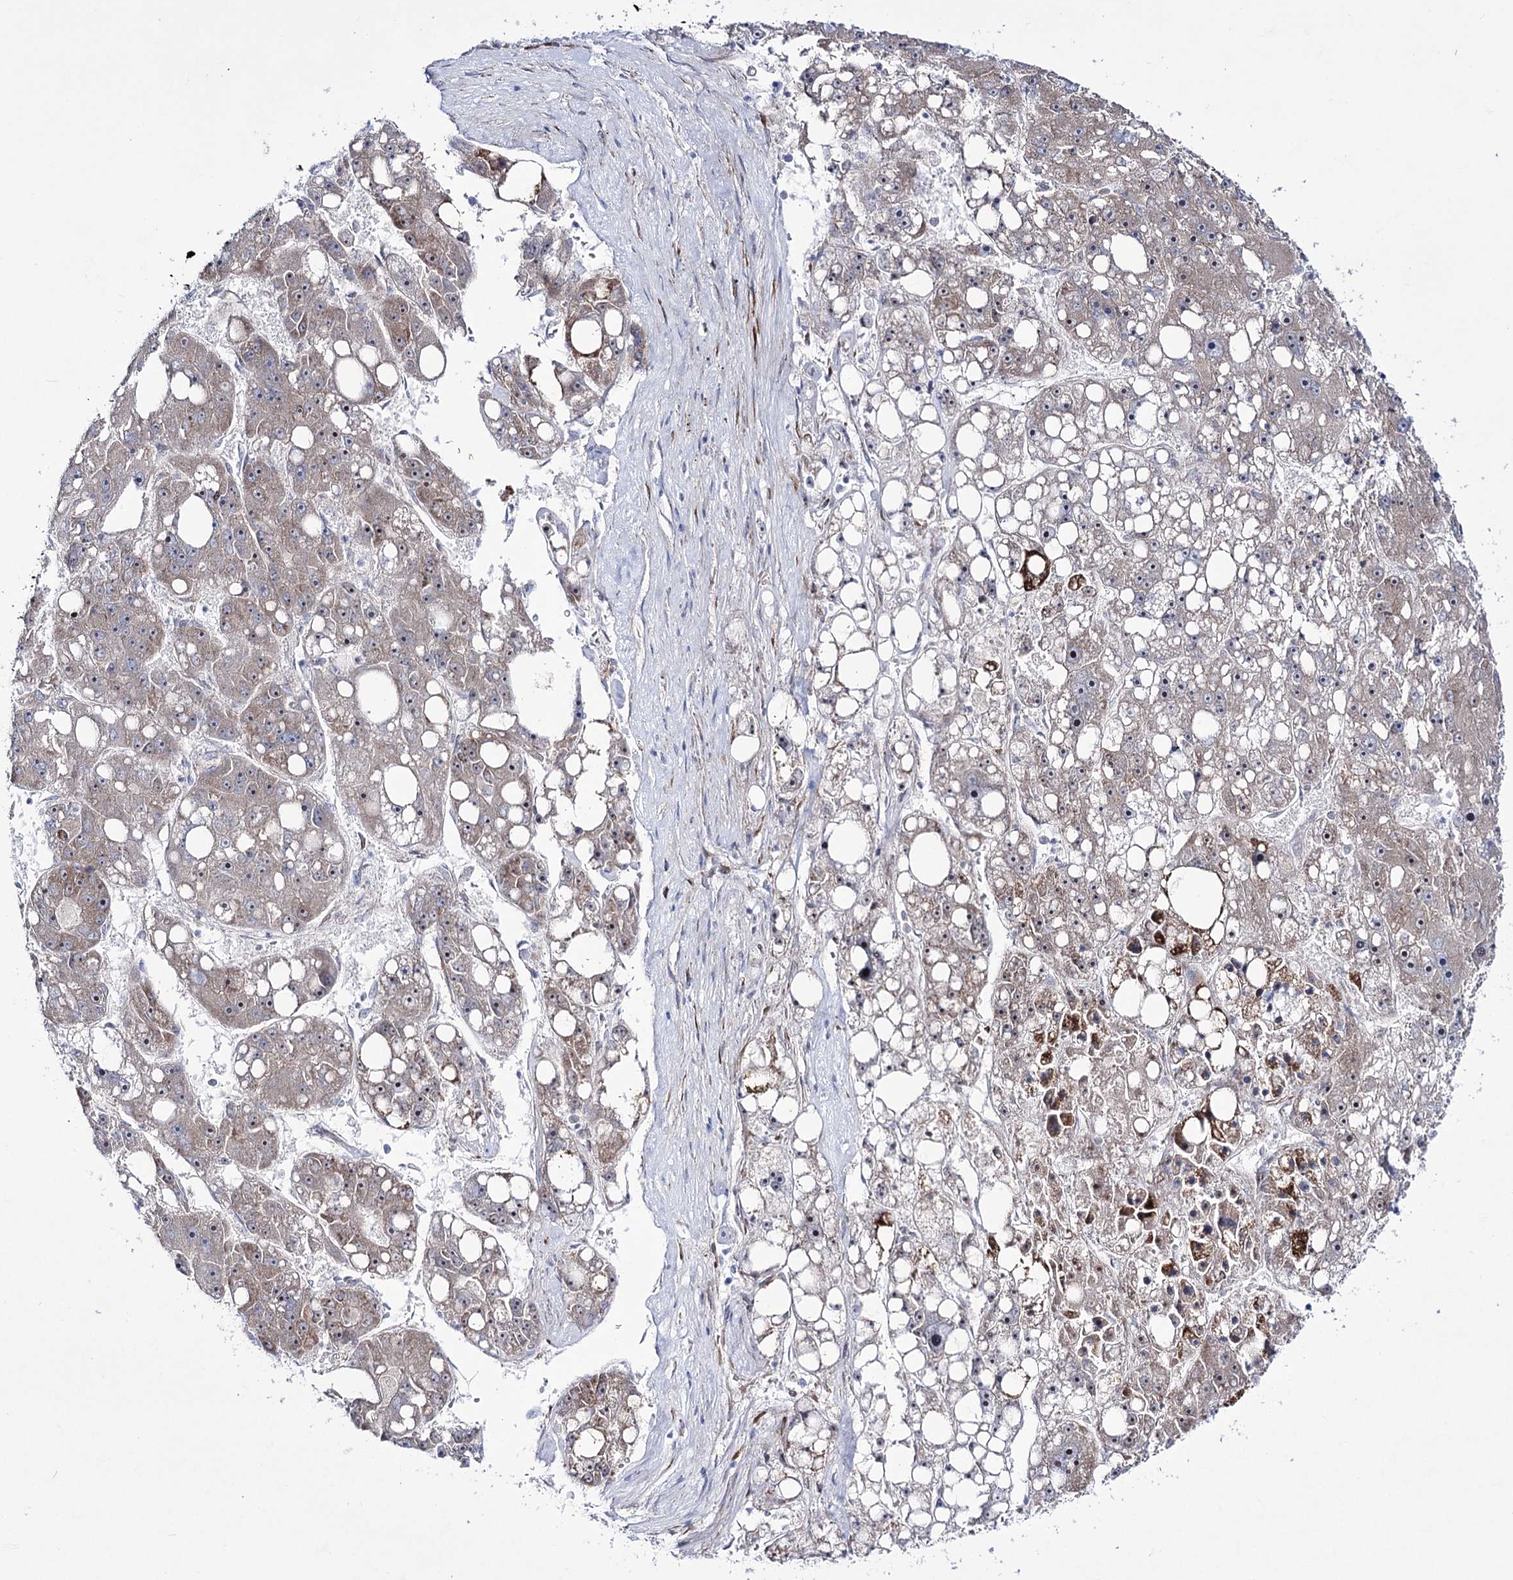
{"staining": {"intensity": "moderate", "quantity": "25%-75%", "location": "cytoplasmic/membranous,nuclear"}, "tissue": "liver cancer", "cell_type": "Tumor cells", "image_type": "cancer", "snomed": [{"axis": "morphology", "description": "Carcinoma, Hepatocellular, NOS"}, {"axis": "topography", "description": "Liver"}], "caption": "Immunohistochemical staining of human liver hepatocellular carcinoma displays moderate cytoplasmic/membranous and nuclear protein staining in about 25%-75% of tumor cells.", "gene": "METTL5", "patient": {"sex": "female", "age": 61}}